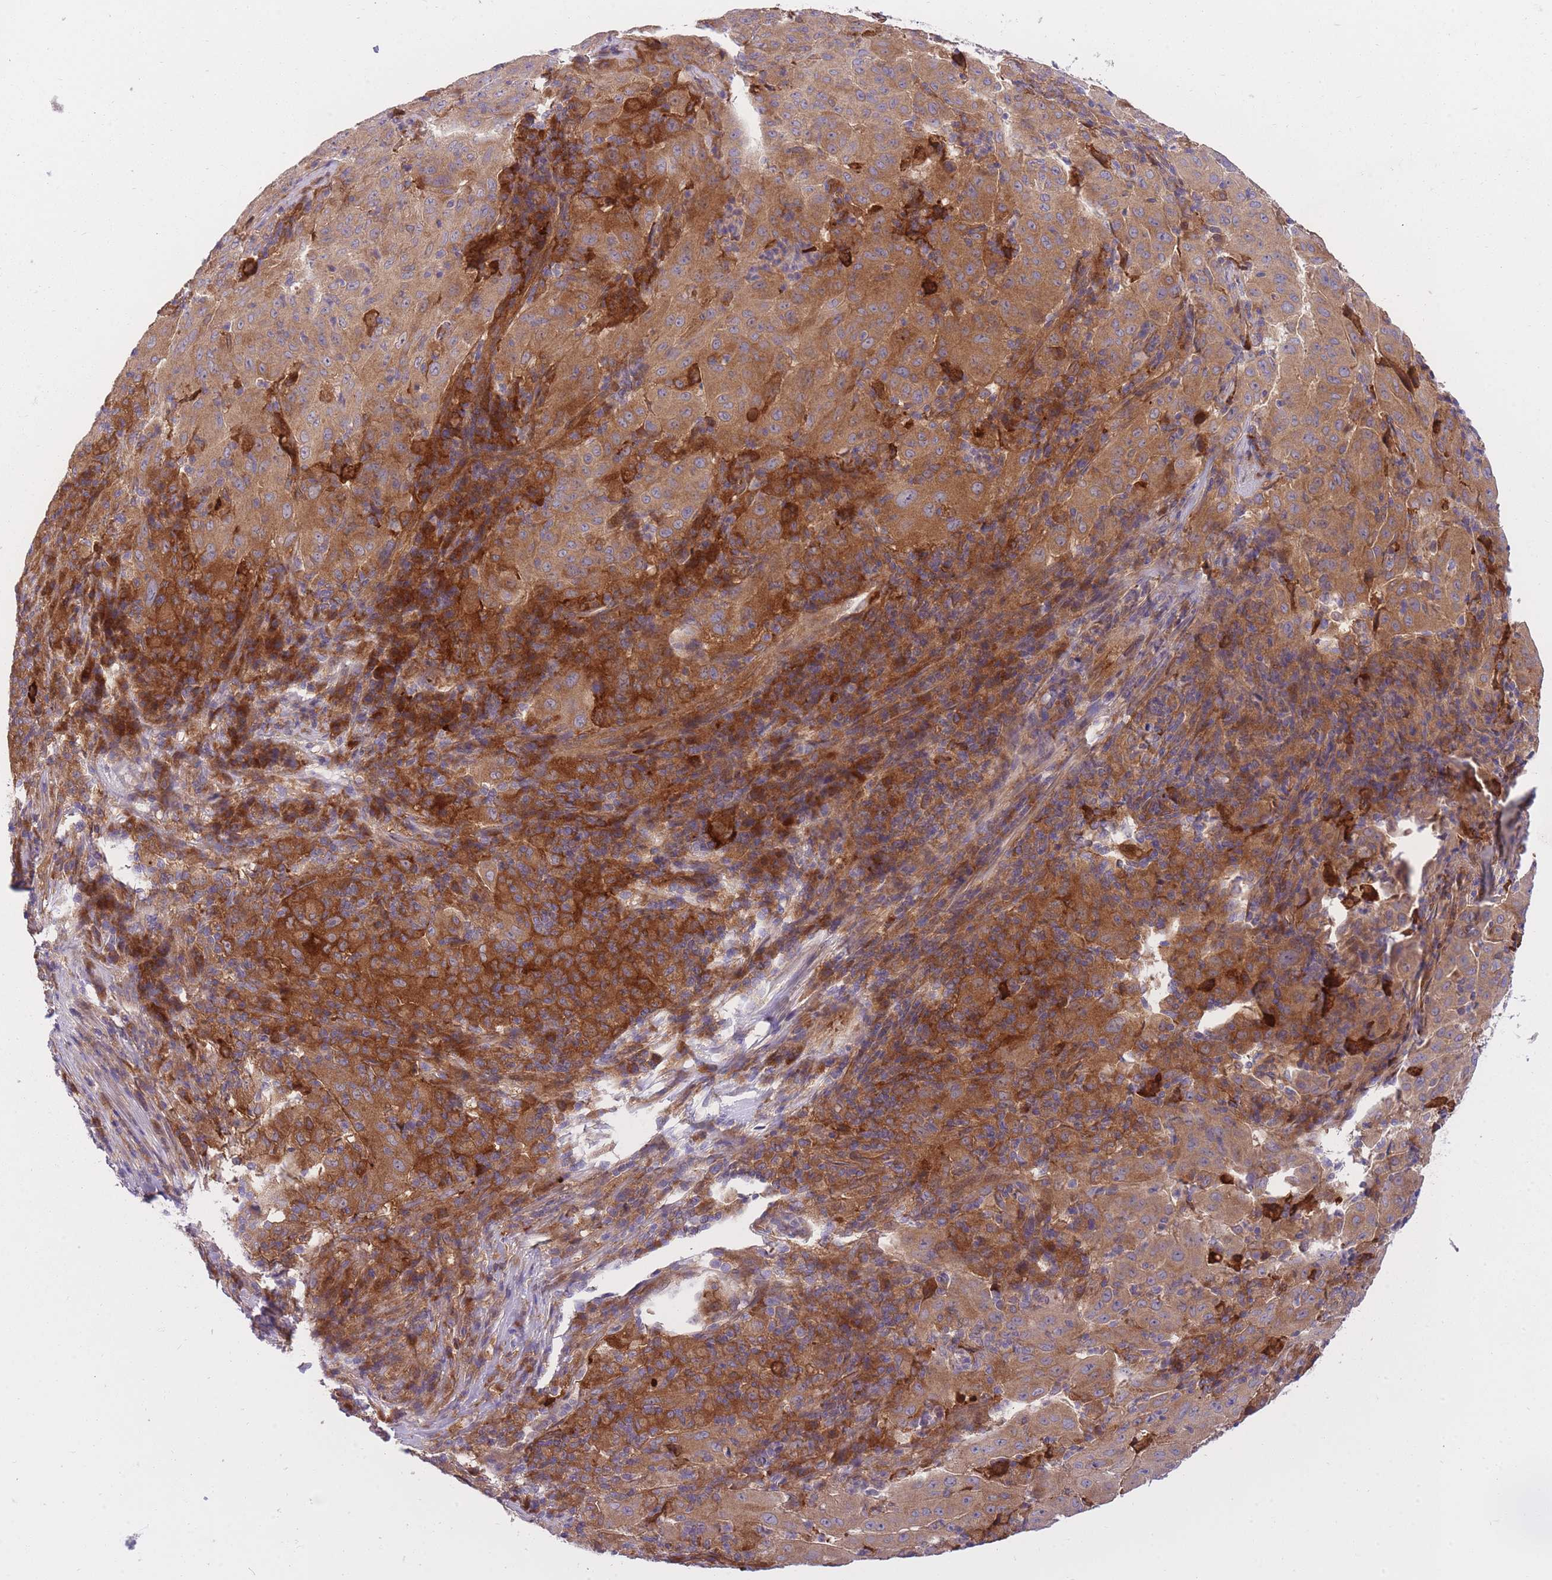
{"staining": {"intensity": "strong", "quantity": "25%-75%", "location": "cytoplasmic/membranous"}, "tissue": "pancreatic cancer", "cell_type": "Tumor cells", "image_type": "cancer", "snomed": [{"axis": "morphology", "description": "Adenocarcinoma, NOS"}, {"axis": "topography", "description": "Pancreas"}], "caption": "Brown immunohistochemical staining in human pancreatic adenocarcinoma displays strong cytoplasmic/membranous expression in approximately 25%-75% of tumor cells.", "gene": "CRYGN", "patient": {"sex": "male", "age": 63}}